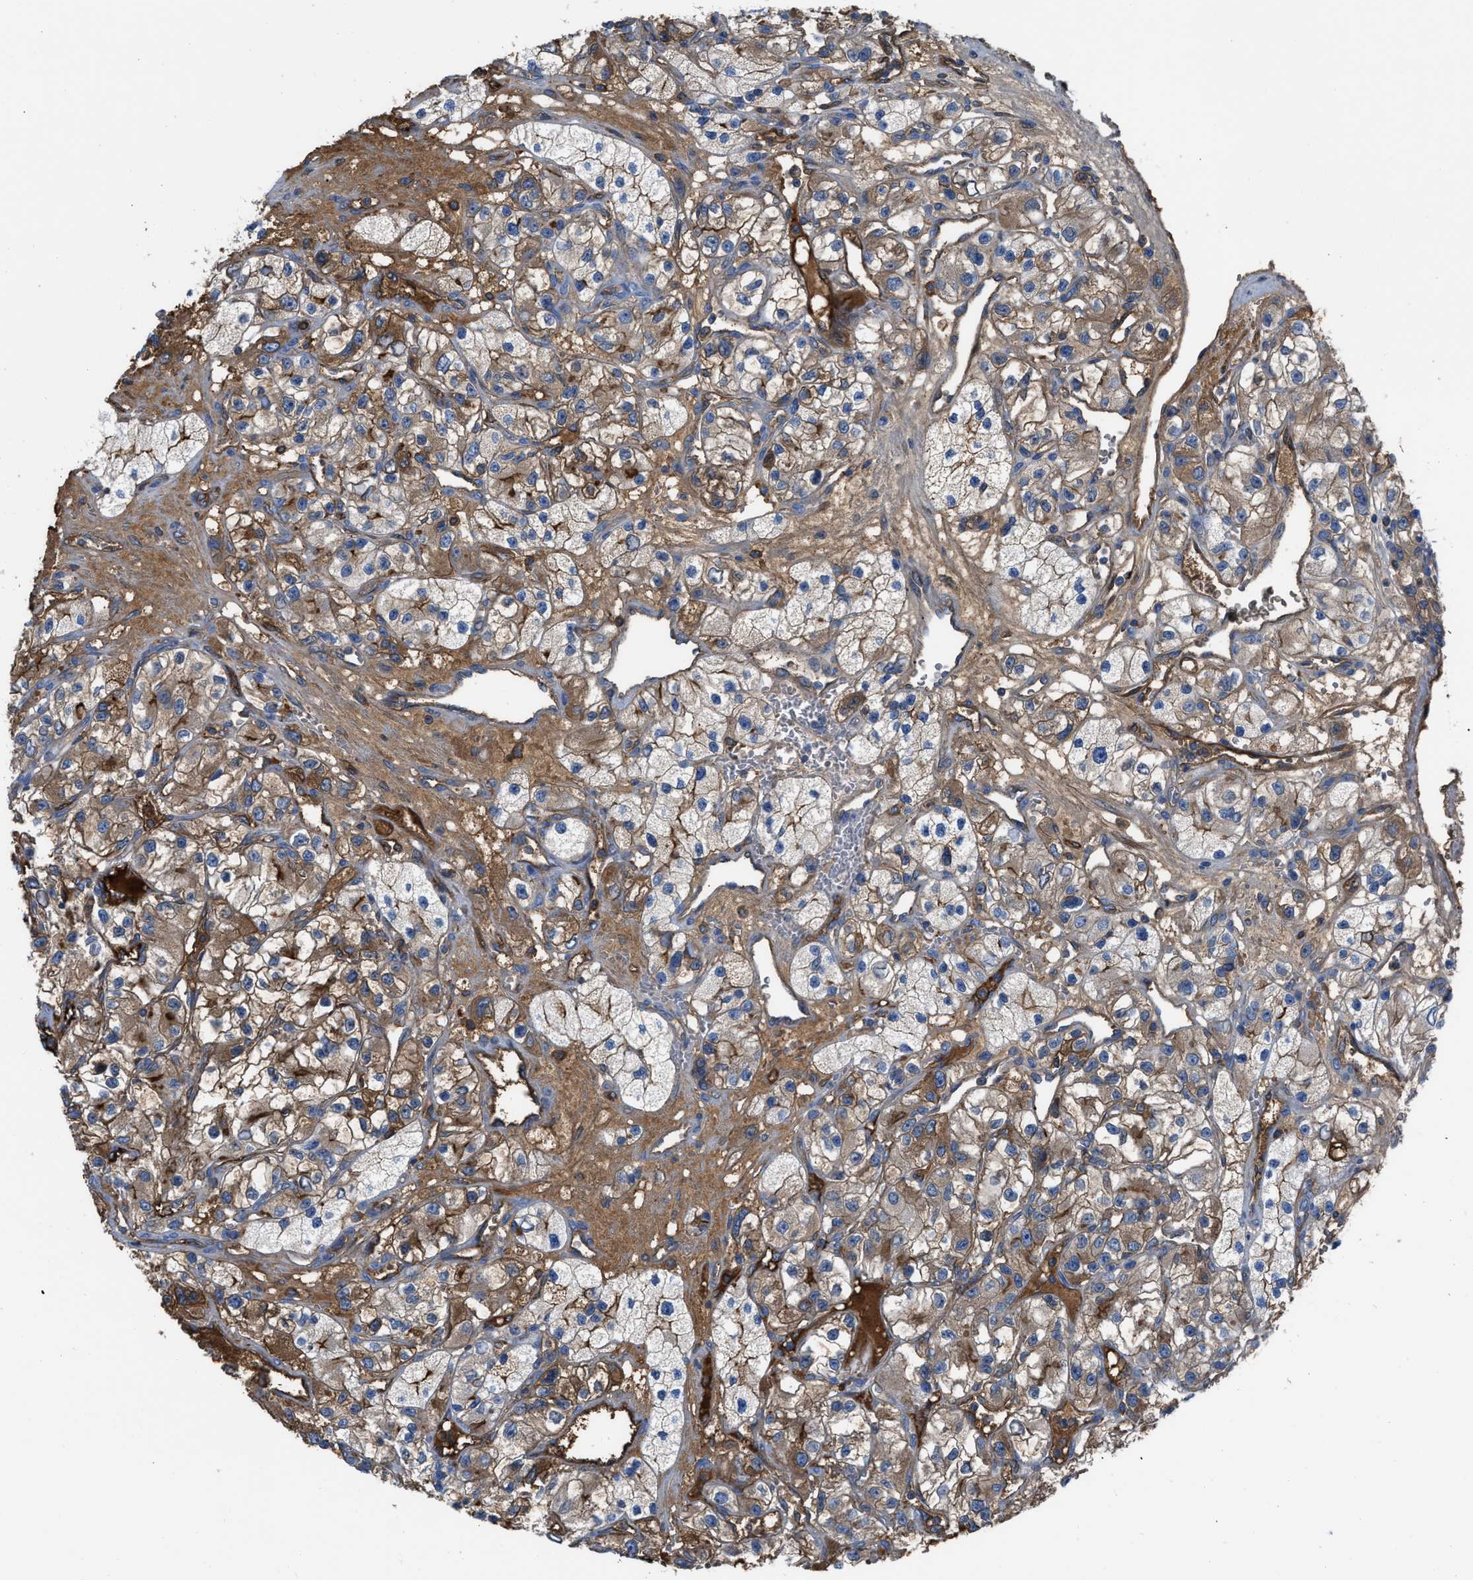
{"staining": {"intensity": "moderate", "quantity": "25%-75%", "location": "cytoplasmic/membranous"}, "tissue": "renal cancer", "cell_type": "Tumor cells", "image_type": "cancer", "snomed": [{"axis": "morphology", "description": "Adenocarcinoma, NOS"}, {"axis": "topography", "description": "Kidney"}], "caption": "Protein staining exhibits moderate cytoplasmic/membranous expression in approximately 25%-75% of tumor cells in renal cancer. Using DAB (brown) and hematoxylin (blue) stains, captured at high magnification using brightfield microscopy.", "gene": "TRIOBP", "patient": {"sex": "female", "age": 57}}